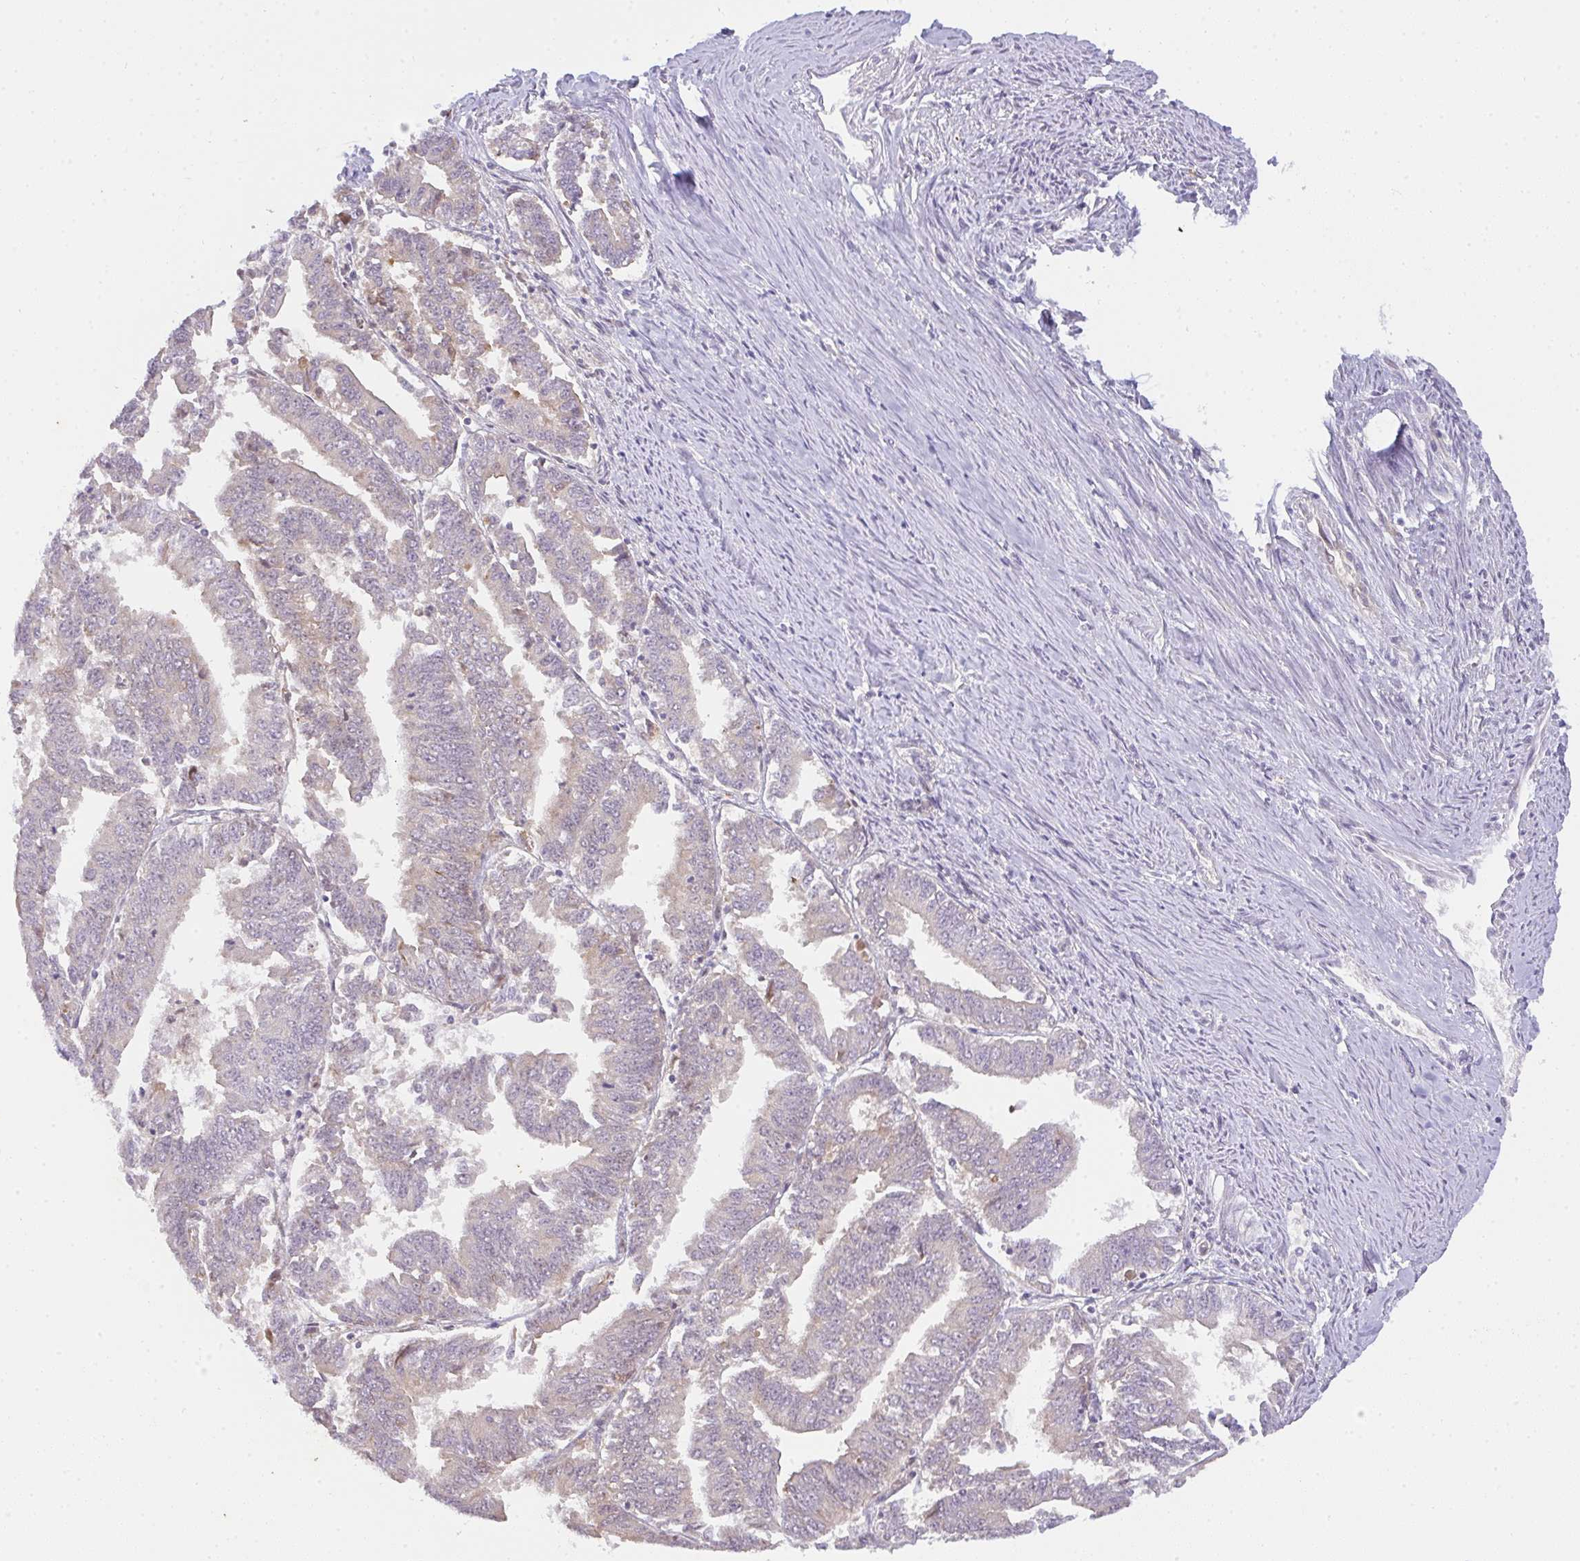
{"staining": {"intensity": "weak", "quantity": "<25%", "location": "cytoplasmic/membranous"}, "tissue": "endometrial cancer", "cell_type": "Tumor cells", "image_type": "cancer", "snomed": [{"axis": "morphology", "description": "Adenocarcinoma, NOS"}, {"axis": "topography", "description": "Endometrium"}], "caption": "IHC micrograph of neoplastic tissue: endometrial cancer stained with DAB (3,3'-diaminobenzidine) shows no significant protein expression in tumor cells.", "gene": "COX7B", "patient": {"sex": "female", "age": 73}}